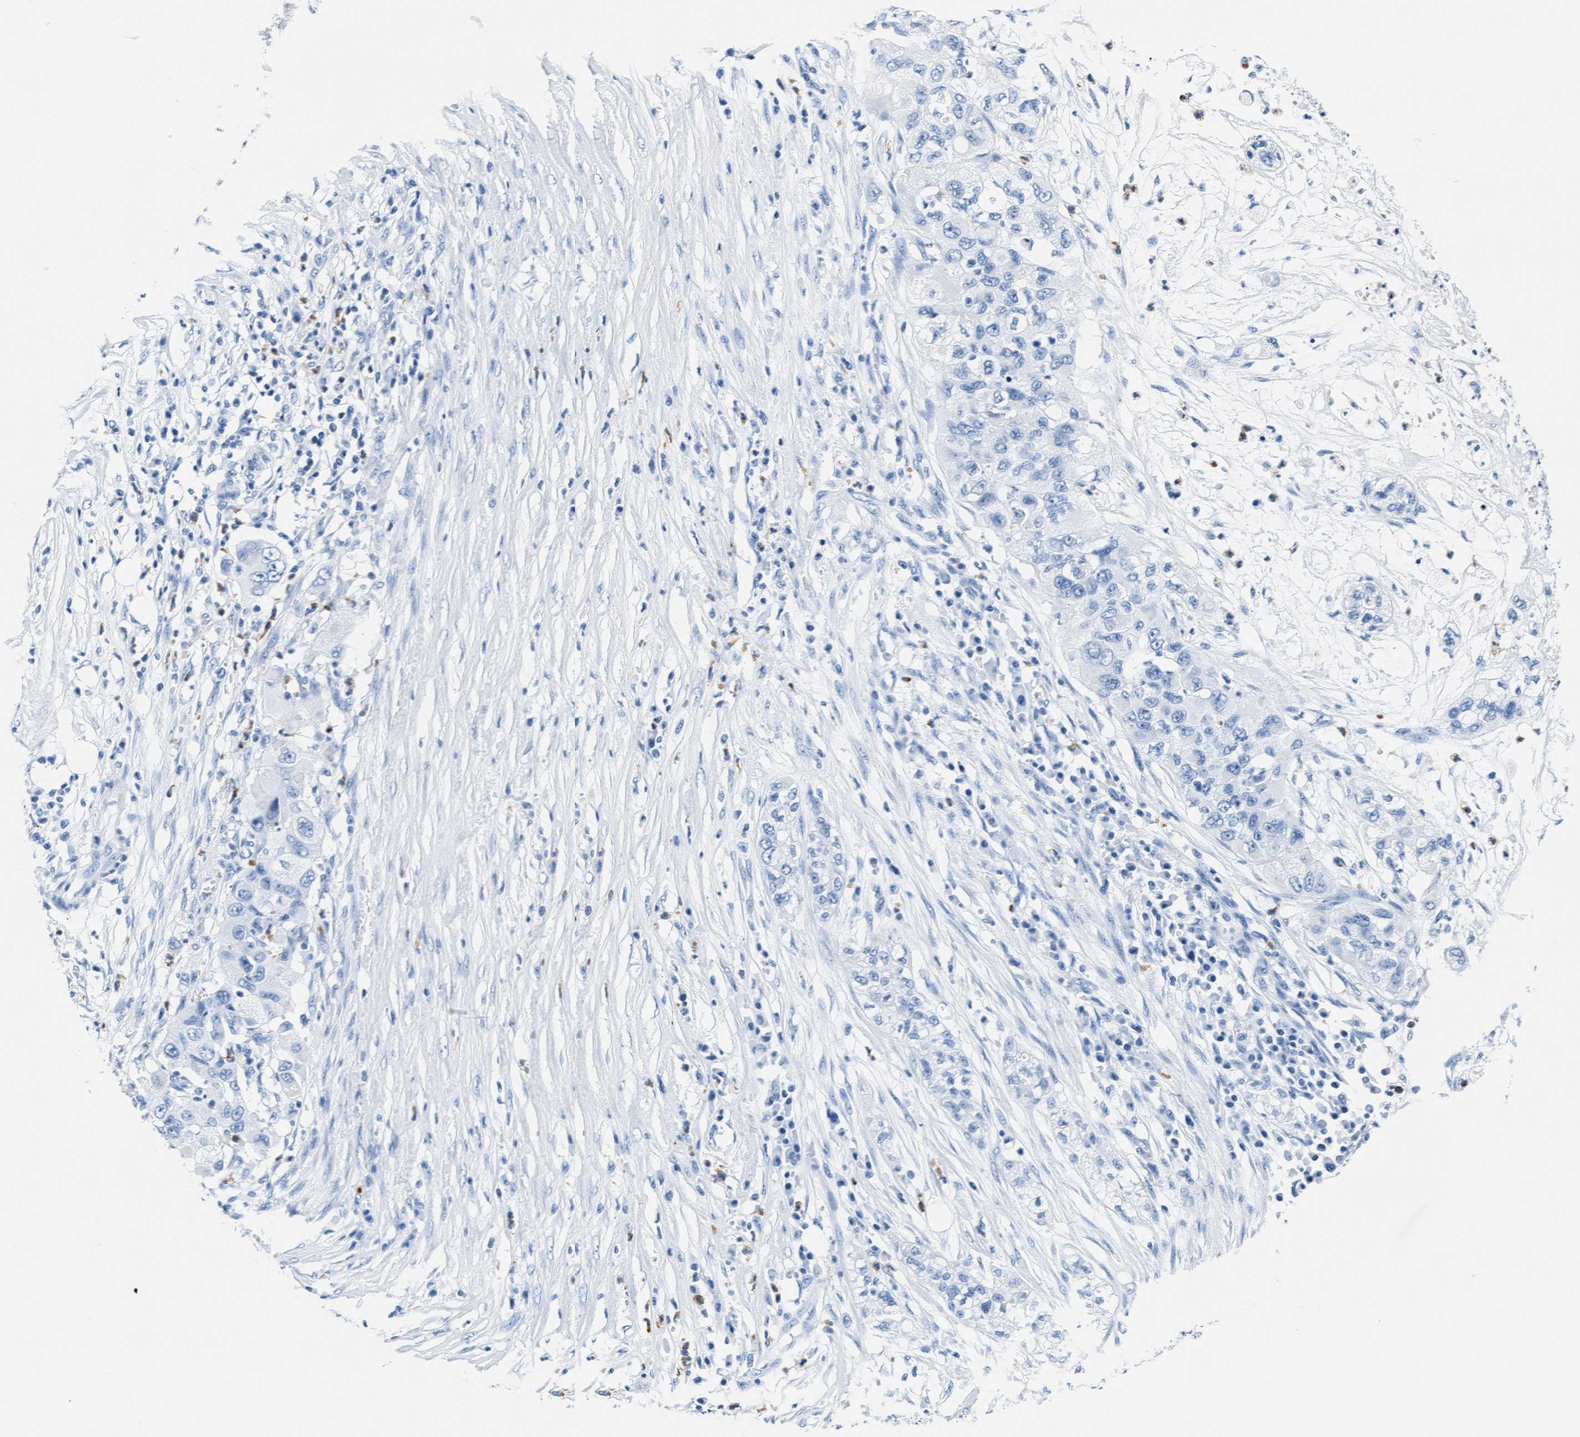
{"staining": {"intensity": "negative", "quantity": "none", "location": "none"}, "tissue": "pancreatic cancer", "cell_type": "Tumor cells", "image_type": "cancer", "snomed": [{"axis": "morphology", "description": "Adenocarcinoma, NOS"}, {"axis": "topography", "description": "Pancreas"}], "caption": "An image of pancreatic cancer (adenocarcinoma) stained for a protein shows no brown staining in tumor cells.", "gene": "MMP8", "patient": {"sex": "female", "age": 78}}